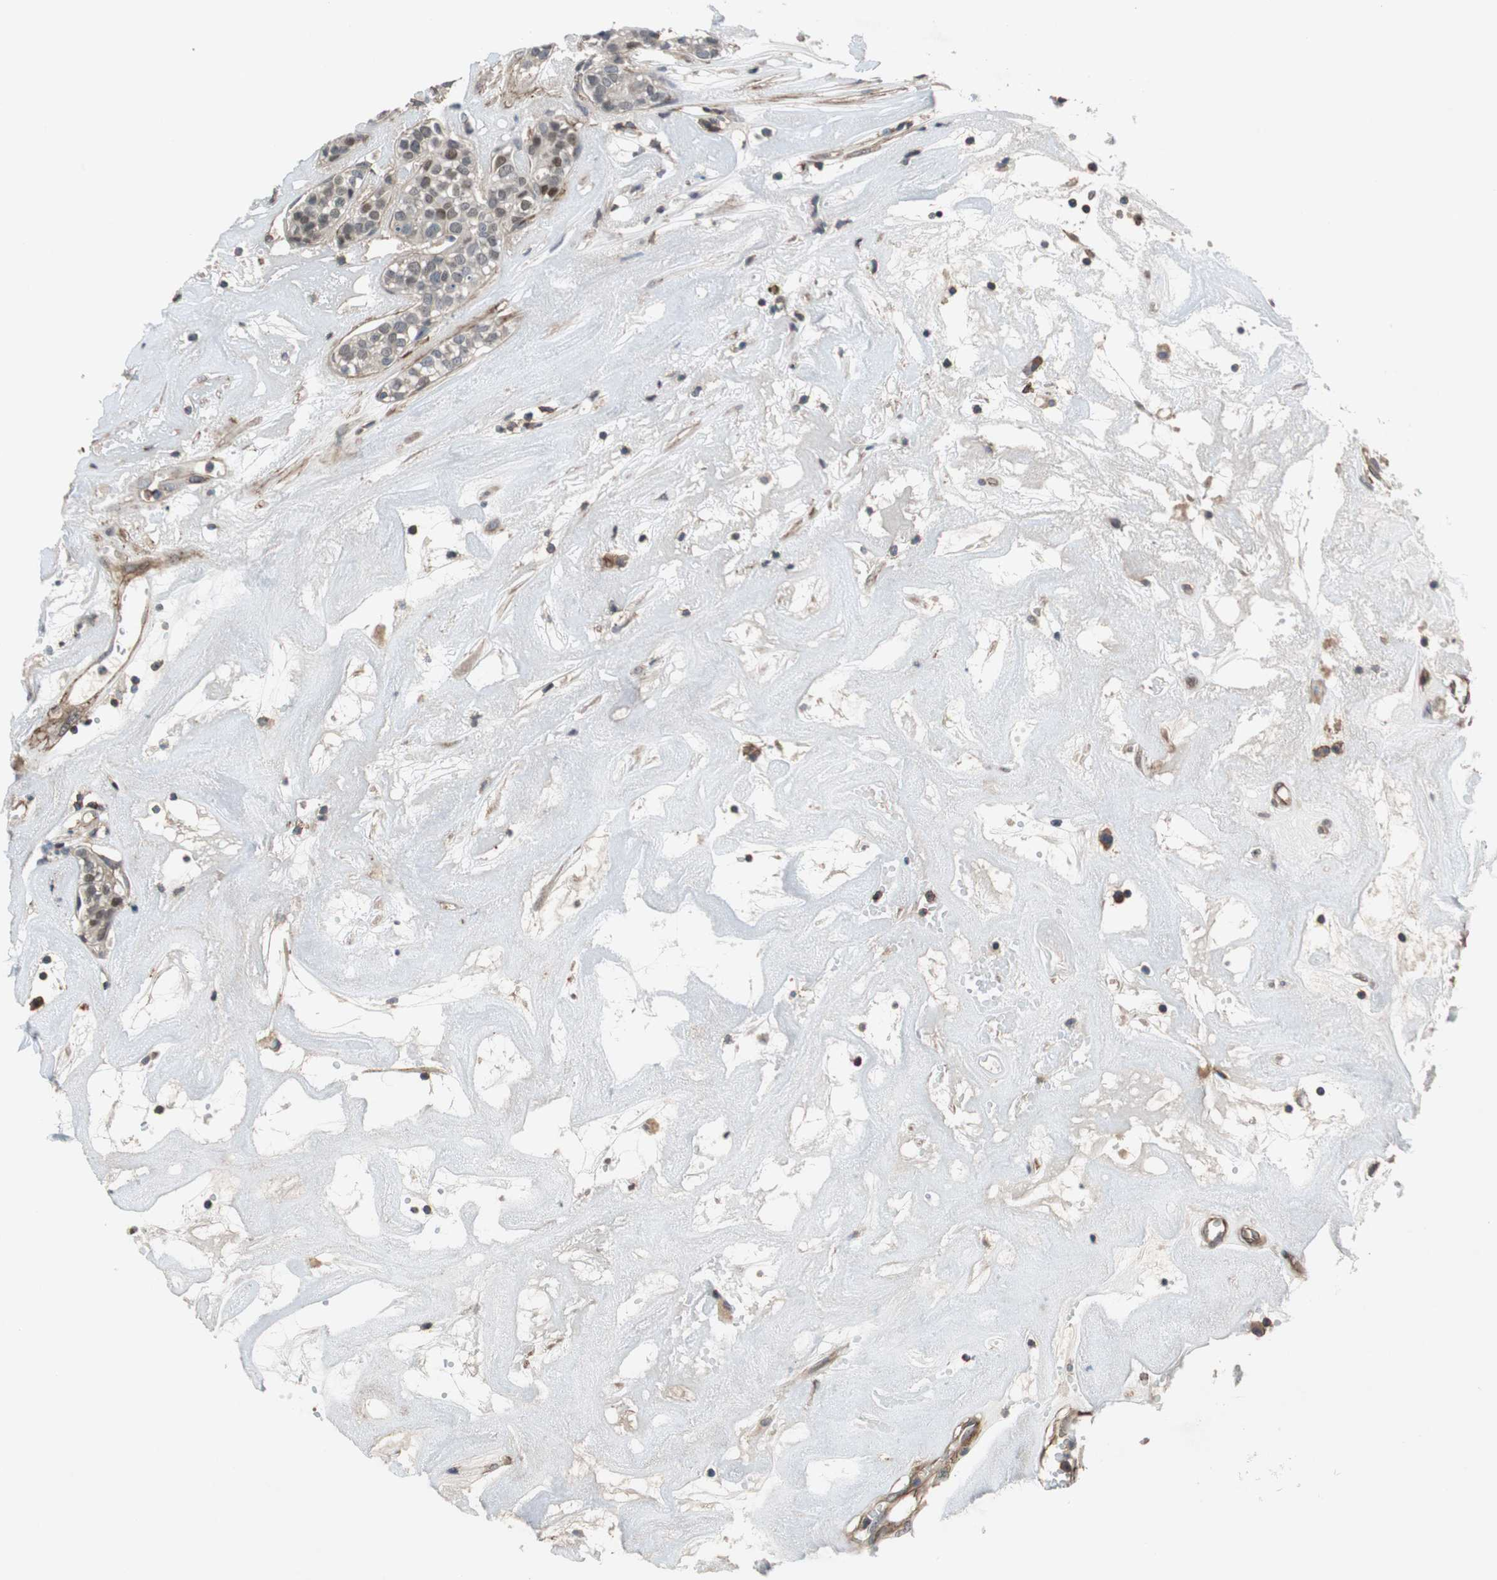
{"staining": {"intensity": "moderate", "quantity": "<25%", "location": "nuclear"}, "tissue": "head and neck cancer", "cell_type": "Tumor cells", "image_type": "cancer", "snomed": [{"axis": "morphology", "description": "Adenocarcinoma, NOS"}, {"axis": "topography", "description": "Salivary gland"}, {"axis": "topography", "description": "Head-Neck"}], "caption": "Immunohistochemical staining of head and neck adenocarcinoma exhibits low levels of moderate nuclear expression in approximately <25% of tumor cells. The staining is performed using DAB (3,3'-diaminobenzidine) brown chromogen to label protein expression. The nuclei are counter-stained blue using hematoxylin.", "gene": "GRHL1", "patient": {"sex": "female", "age": 65}}